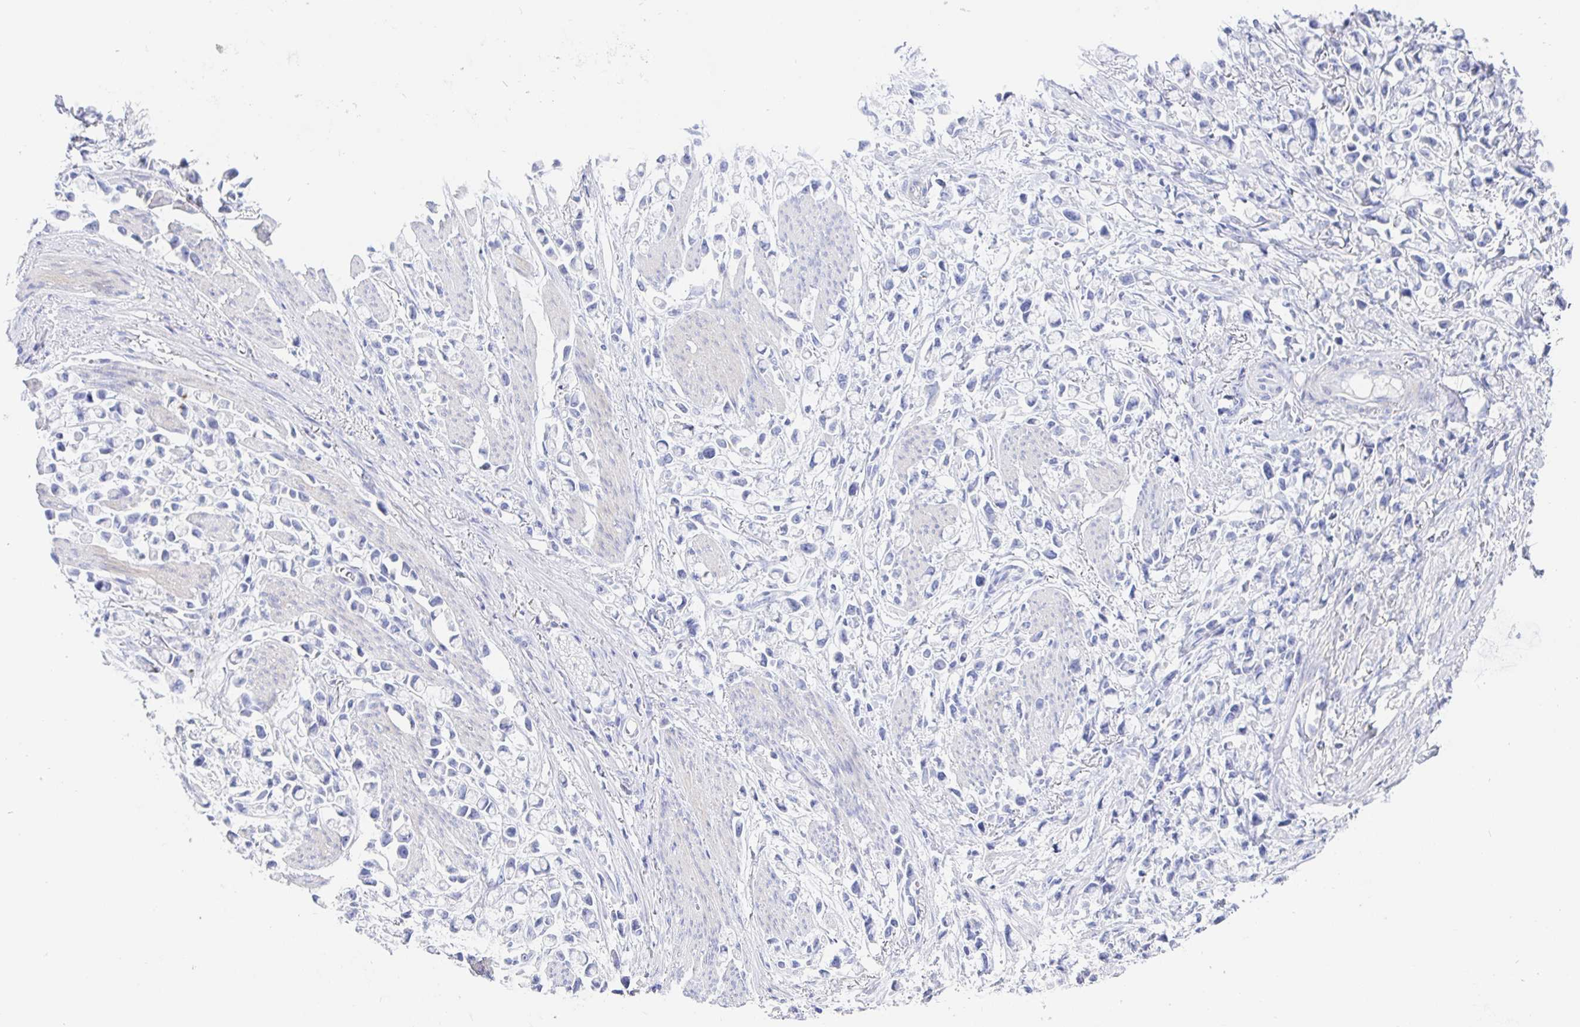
{"staining": {"intensity": "negative", "quantity": "none", "location": "none"}, "tissue": "stomach cancer", "cell_type": "Tumor cells", "image_type": "cancer", "snomed": [{"axis": "morphology", "description": "Adenocarcinoma, NOS"}, {"axis": "topography", "description": "Stomach"}], "caption": "An image of stomach adenocarcinoma stained for a protein shows no brown staining in tumor cells. The staining was performed using DAB to visualize the protein expression in brown, while the nuclei were stained in blue with hematoxylin (Magnification: 20x).", "gene": "KCNH6", "patient": {"sex": "female", "age": 81}}